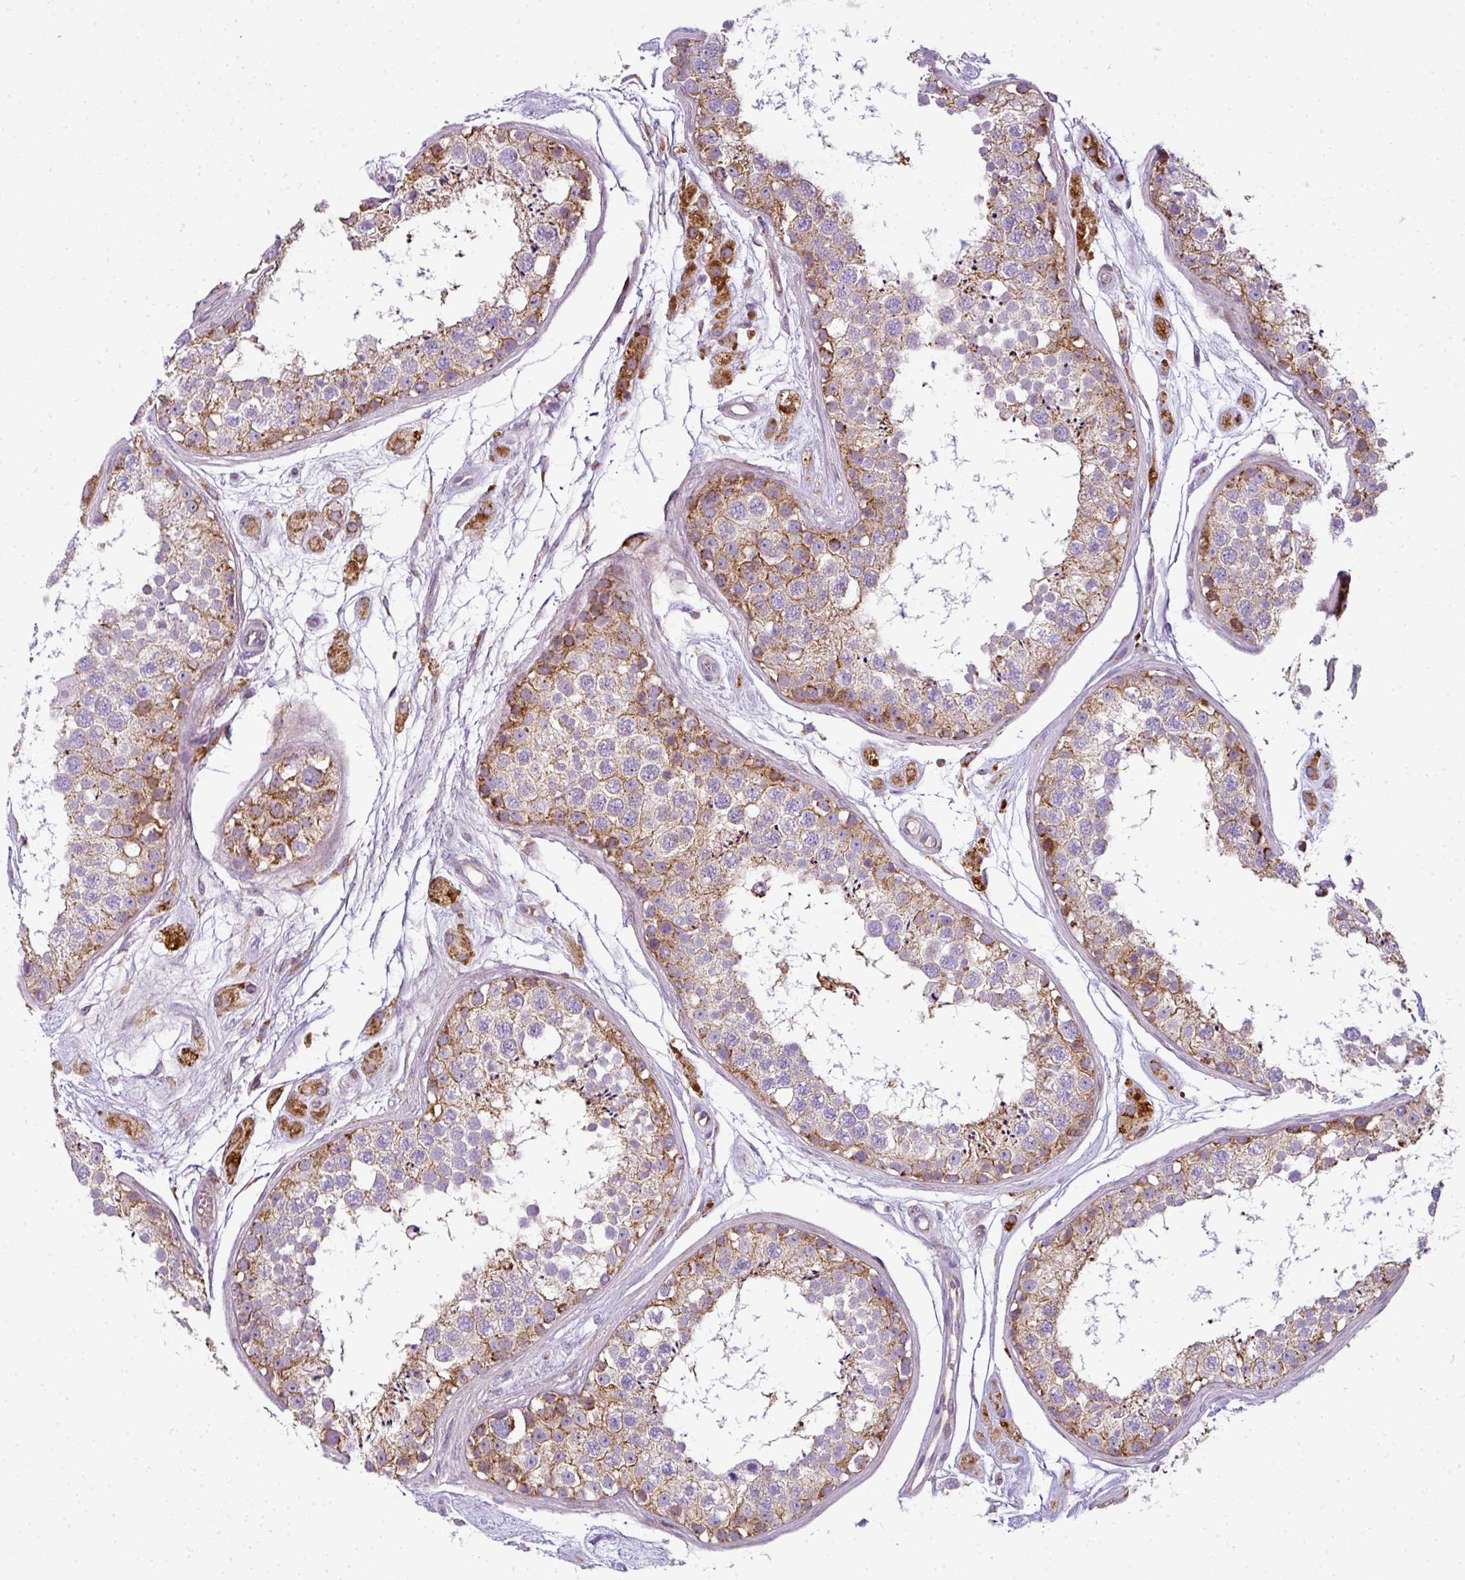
{"staining": {"intensity": "moderate", "quantity": "25%-75%", "location": "cytoplasmic/membranous"}, "tissue": "testis", "cell_type": "Cells in seminiferous ducts", "image_type": "normal", "snomed": [{"axis": "morphology", "description": "Normal tissue, NOS"}, {"axis": "topography", "description": "Testis"}], "caption": "A photomicrograph showing moderate cytoplasmic/membranous staining in about 25%-75% of cells in seminiferous ducts in normal testis, as visualized by brown immunohistochemical staining.", "gene": "ANKRD18A", "patient": {"sex": "male", "age": 25}}